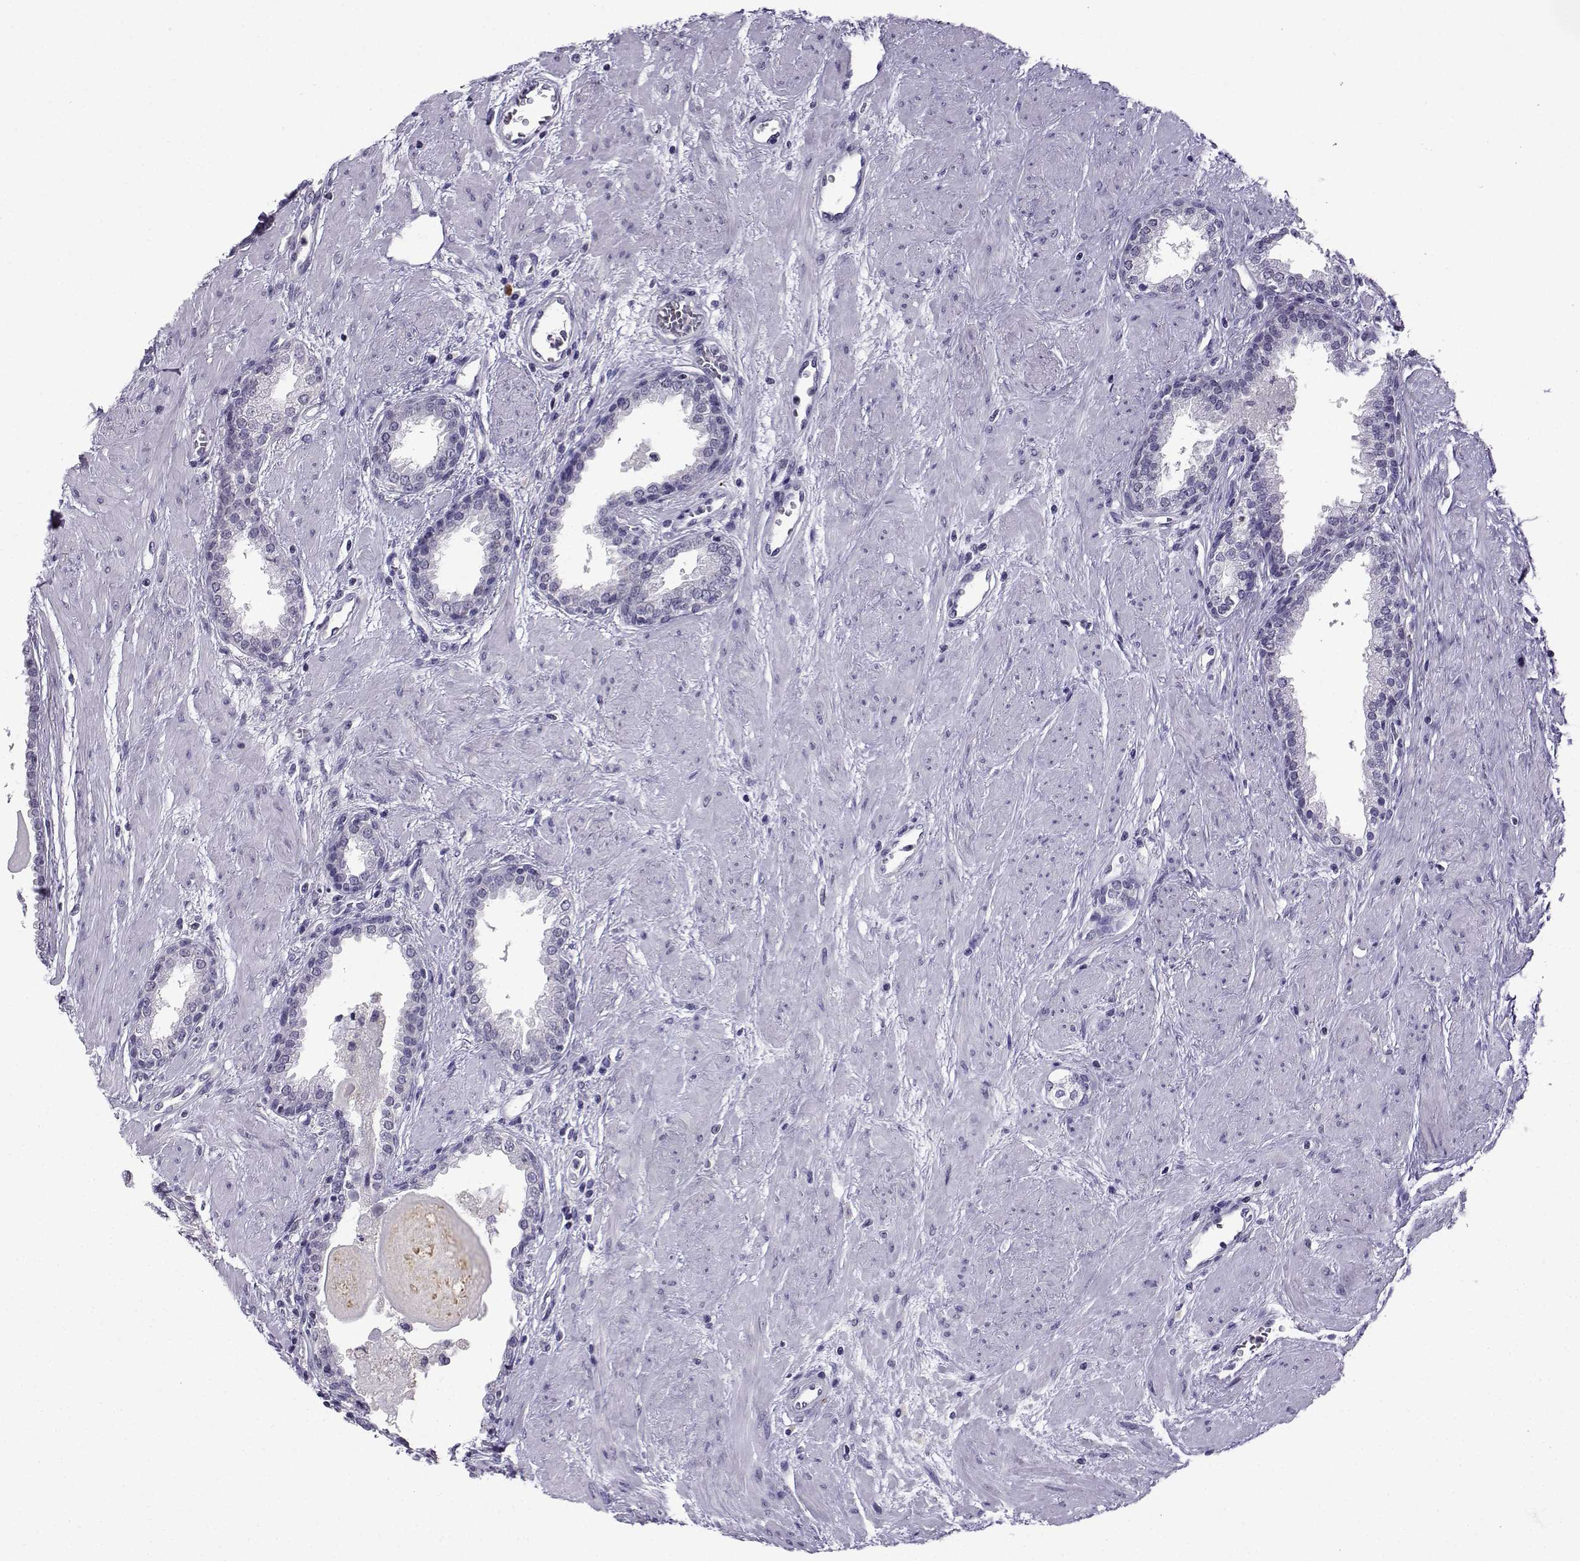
{"staining": {"intensity": "negative", "quantity": "none", "location": "none"}, "tissue": "prostate", "cell_type": "Glandular cells", "image_type": "normal", "snomed": [{"axis": "morphology", "description": "Normal tissue, NOS"}, {"axis": "topography", "description": "Prostate"}], "caption": "Immunohistochemical staining of benign human prostate reveals no significant positivity in glandular cells.", "gene": "LRFN2", "patient": {"sex": "male", "age": 51}}